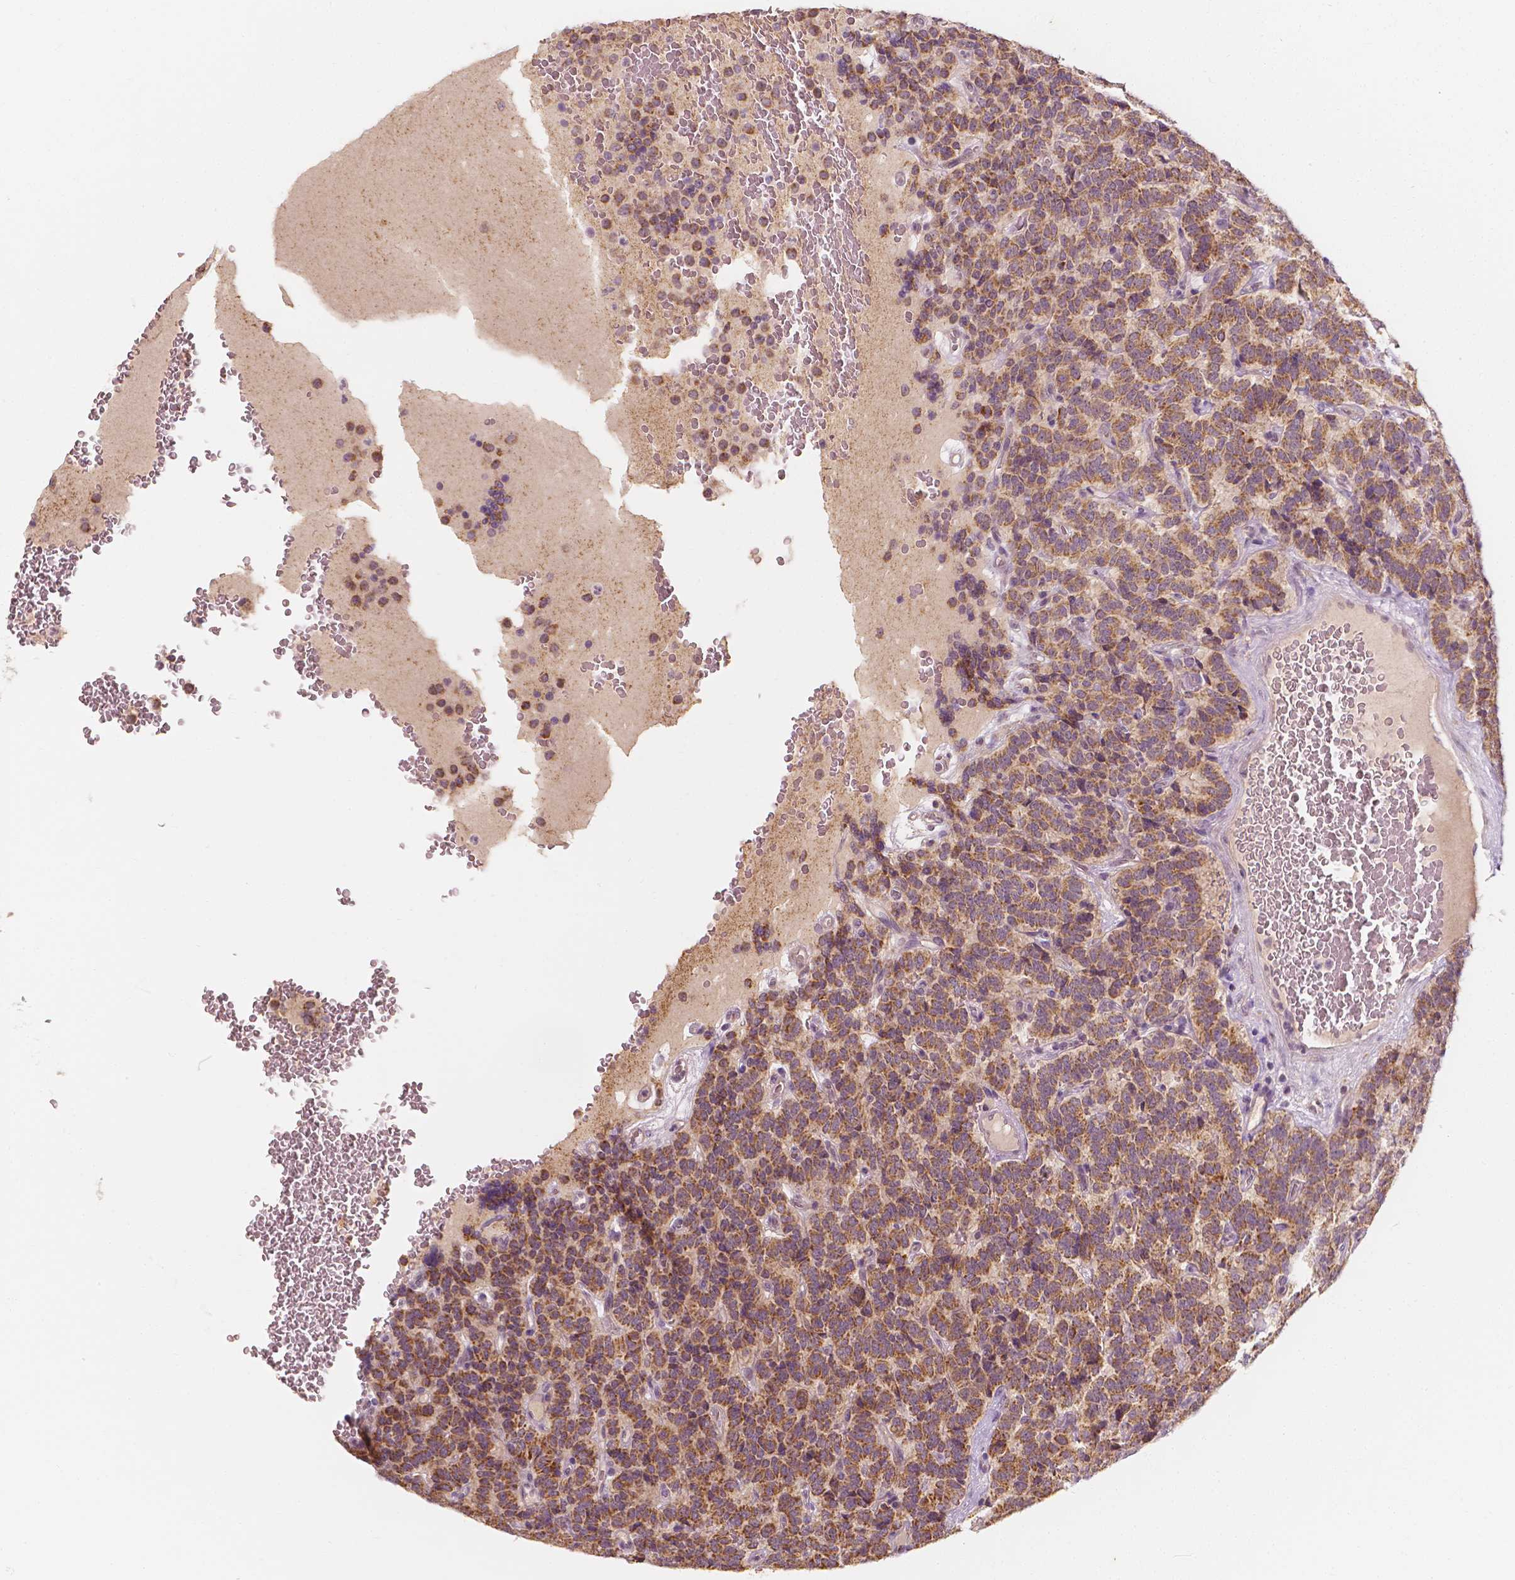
{"staining": {"intensity": "moderate", "quantity": ">75%", "location": "cytoplasmic/membranous"}, "tissue": "carcinoid", "cell_type": "Tumor cells", "image_type": "cancer", "snomed": [{"axis": "morphology", "description": "Carcinoid, malignant, NOS"}, {"axis": "topography", "description": "Pancreas"}], "caption": "This is an image of immunohistochemistry (IHC) staining of carcinoid (malignant), which shows moderate staining in the cytoplasmic/membranous of tumor cells.", "gene": "SHPK", "patient": {"sex": "male", "age": 36}}